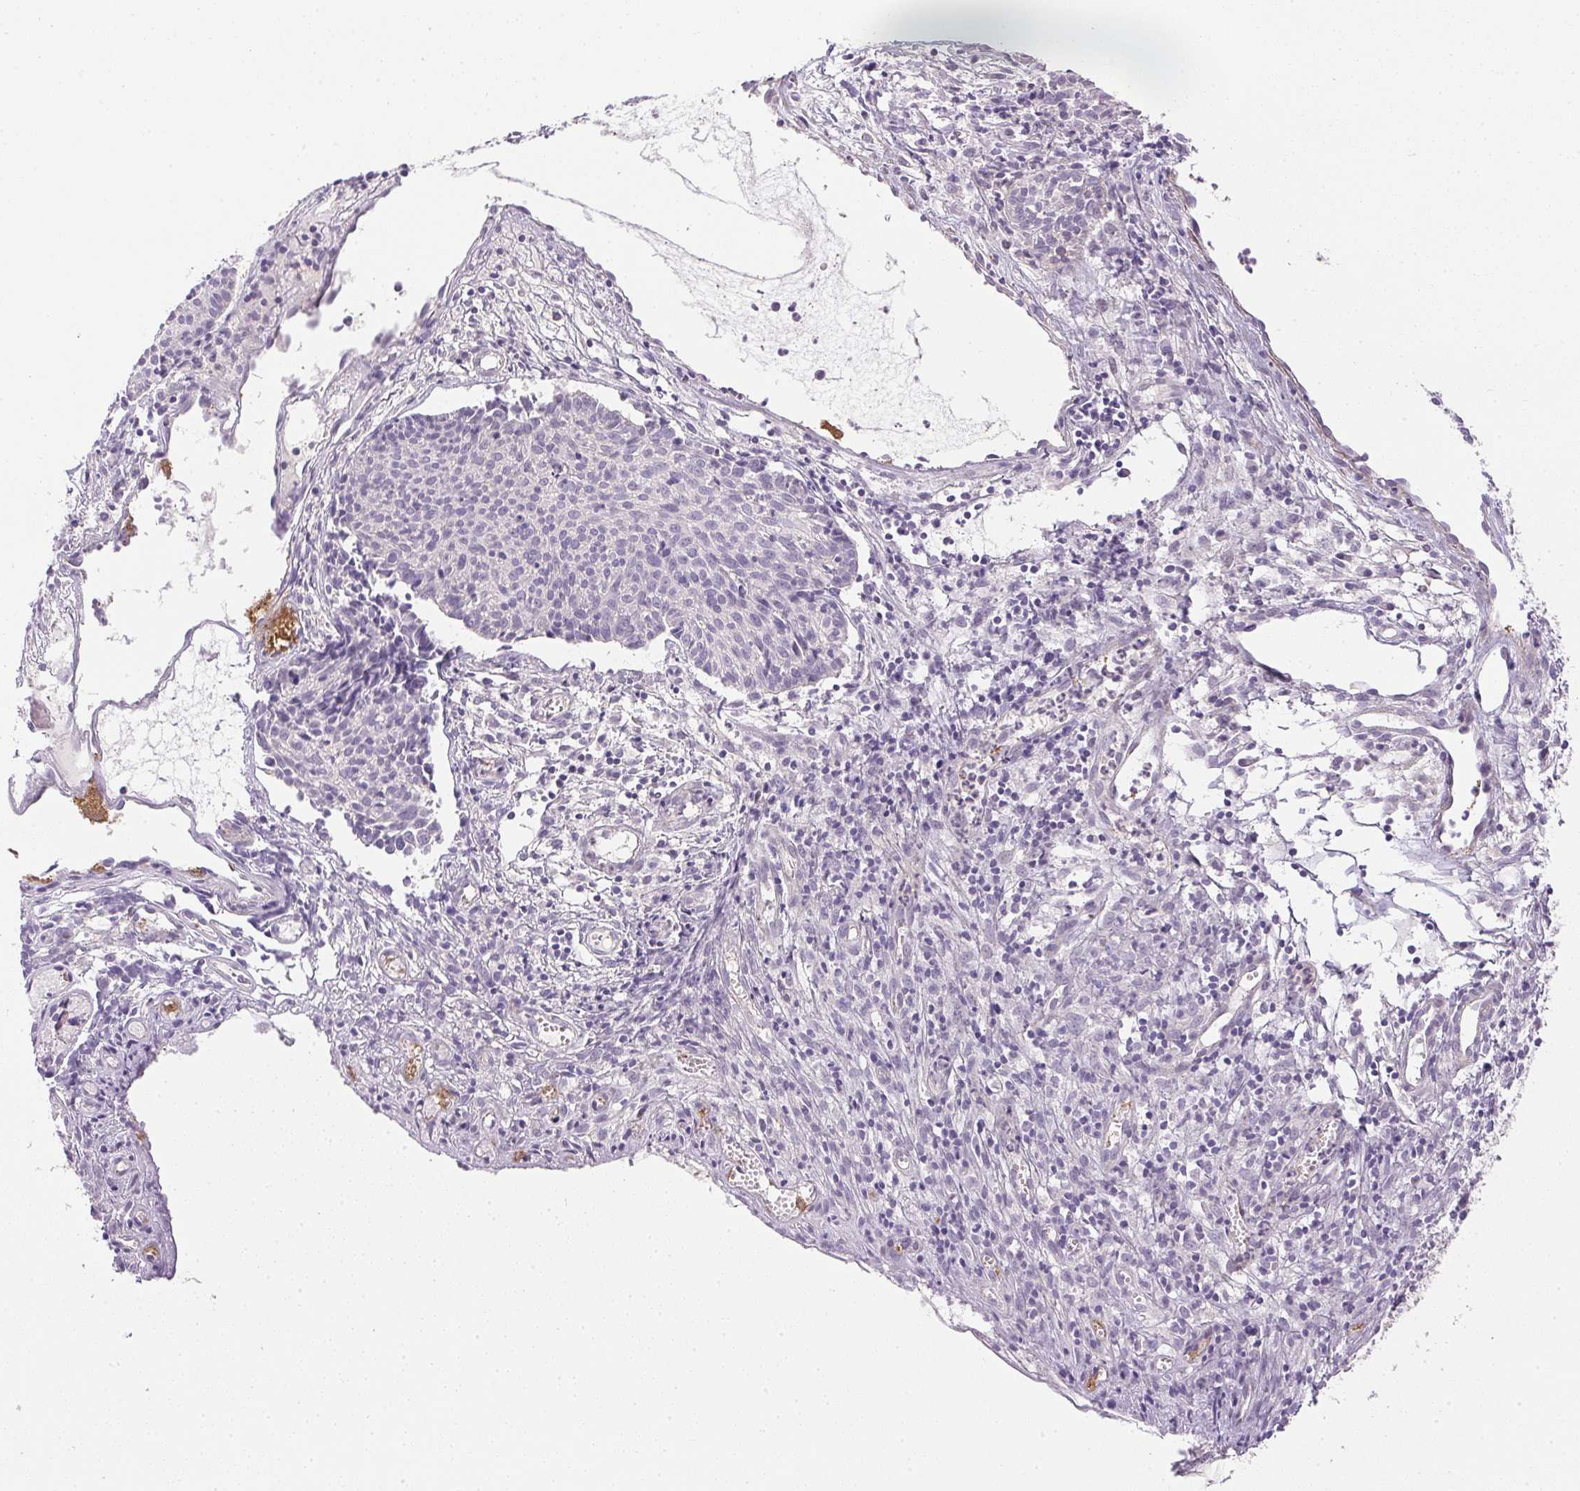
{"staining": {"intensity": "negative", "quantity": "none", "location": "none"}, "tissue": "cervical cancer", "cell_type": "Tumor cells", "image_type": "cancer", "snomed": [{"axis": "morphology", "description": "Squamous cell carcinoma, NOS"}, {"axis": "topography", "description": "Cervix"}], "caption": "Immunohistochemistry of human cervical squamous cell carcinoma reveals no staining in tumor cells. Nuclei are stained in blue.", "gene": "PRL", "patient": {"sex": "female", "age": 30}}